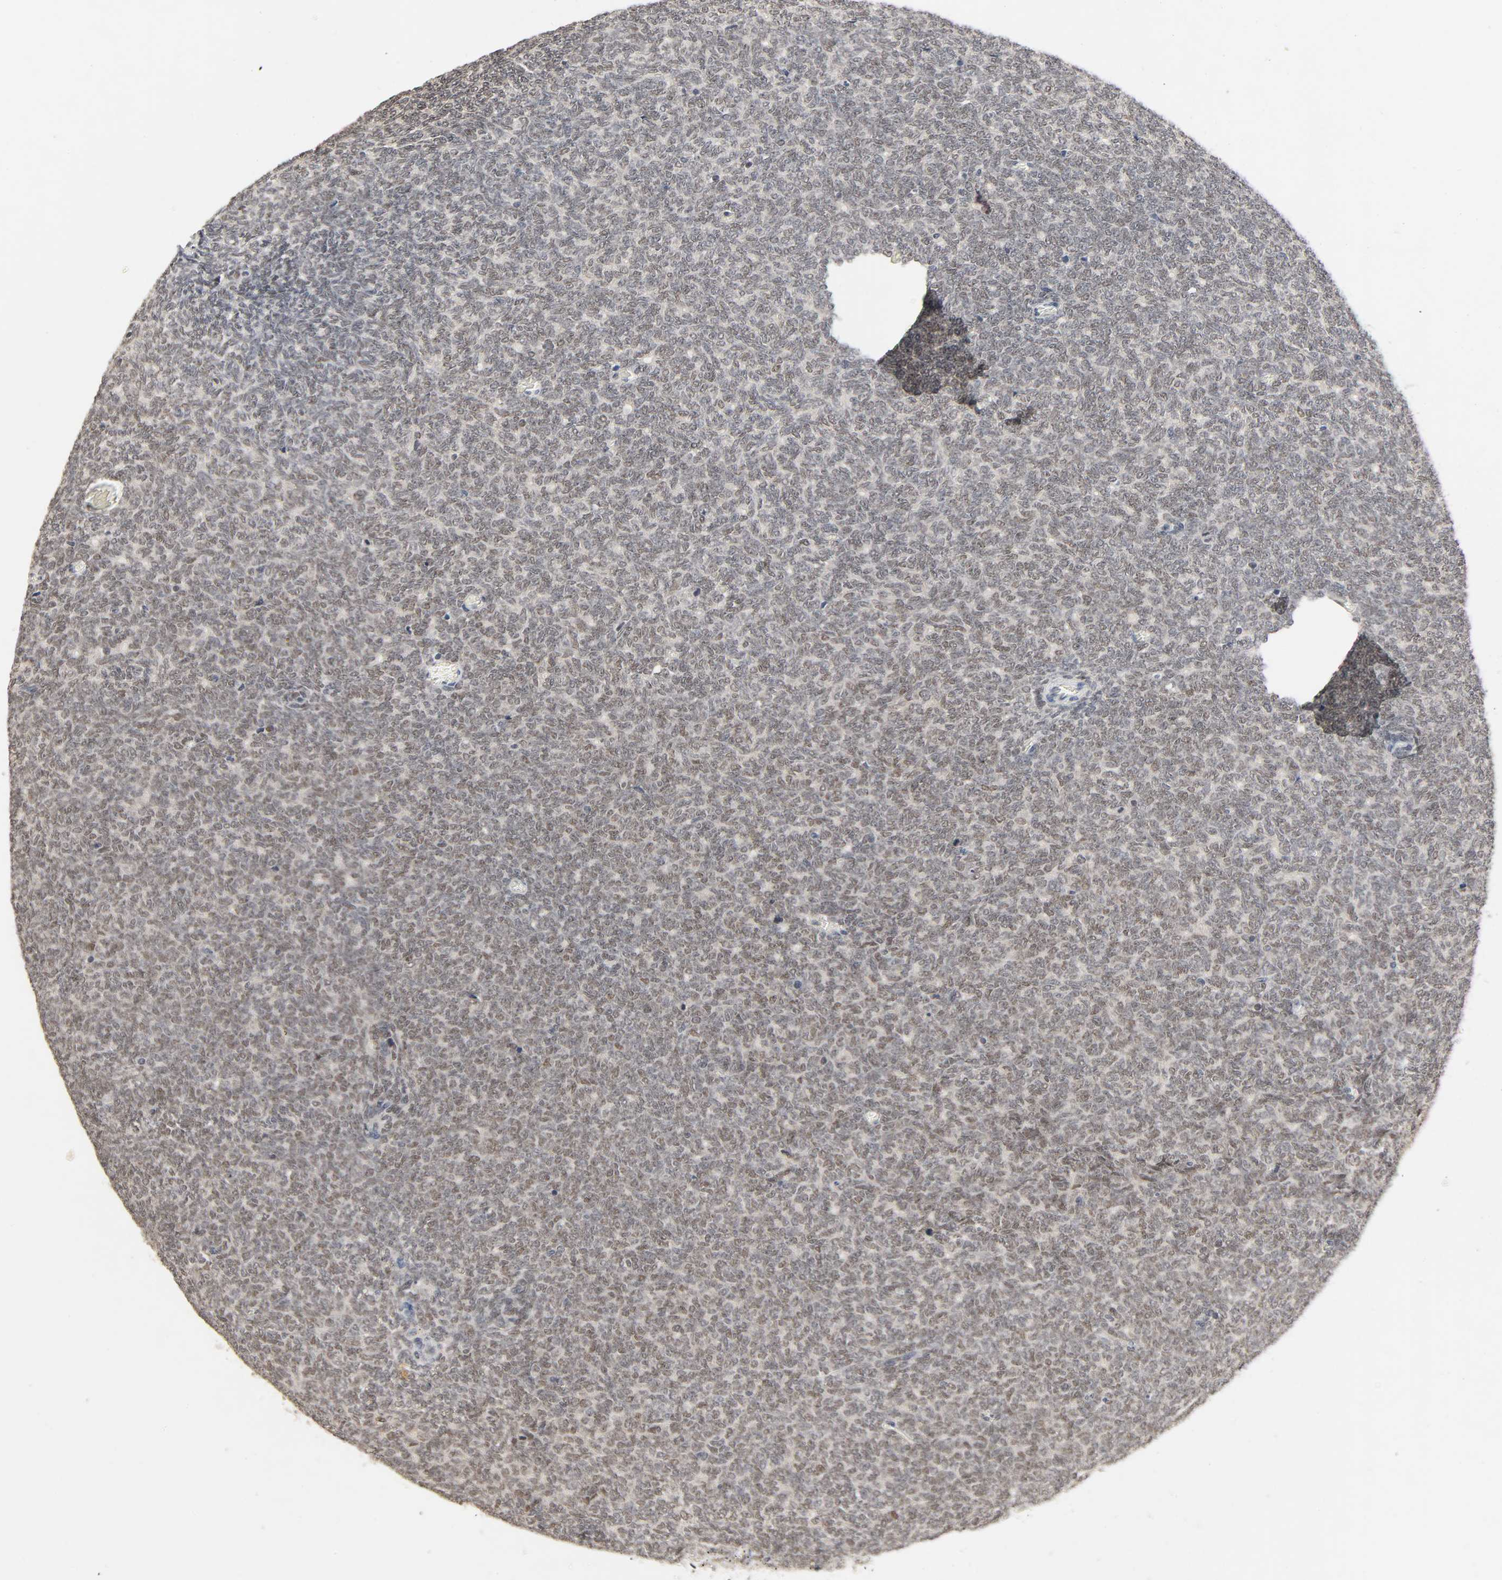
{"staining": {"intensity": "weak", "quantity": ">75%", "location": "nuclear"}, "tissue": "renal cancer", "cell_type": "Tumor cells", "image_type": "cancer", "snomed": [{"axis": "morphology", "description": "Neoplasm, malignant, NOS"}, {"axis": "topography", "description": "Kidney"}], "caption": "Immunohistochemical staining of human renal cancer (neoplasm (malignant)) displays low levels of weak nuclear positivity in approximately >75% of tumor cells. Nuclei are stained in blue.", "gene": "MAPKAPK5", "patient": {"sex": "male", "age": 28}}